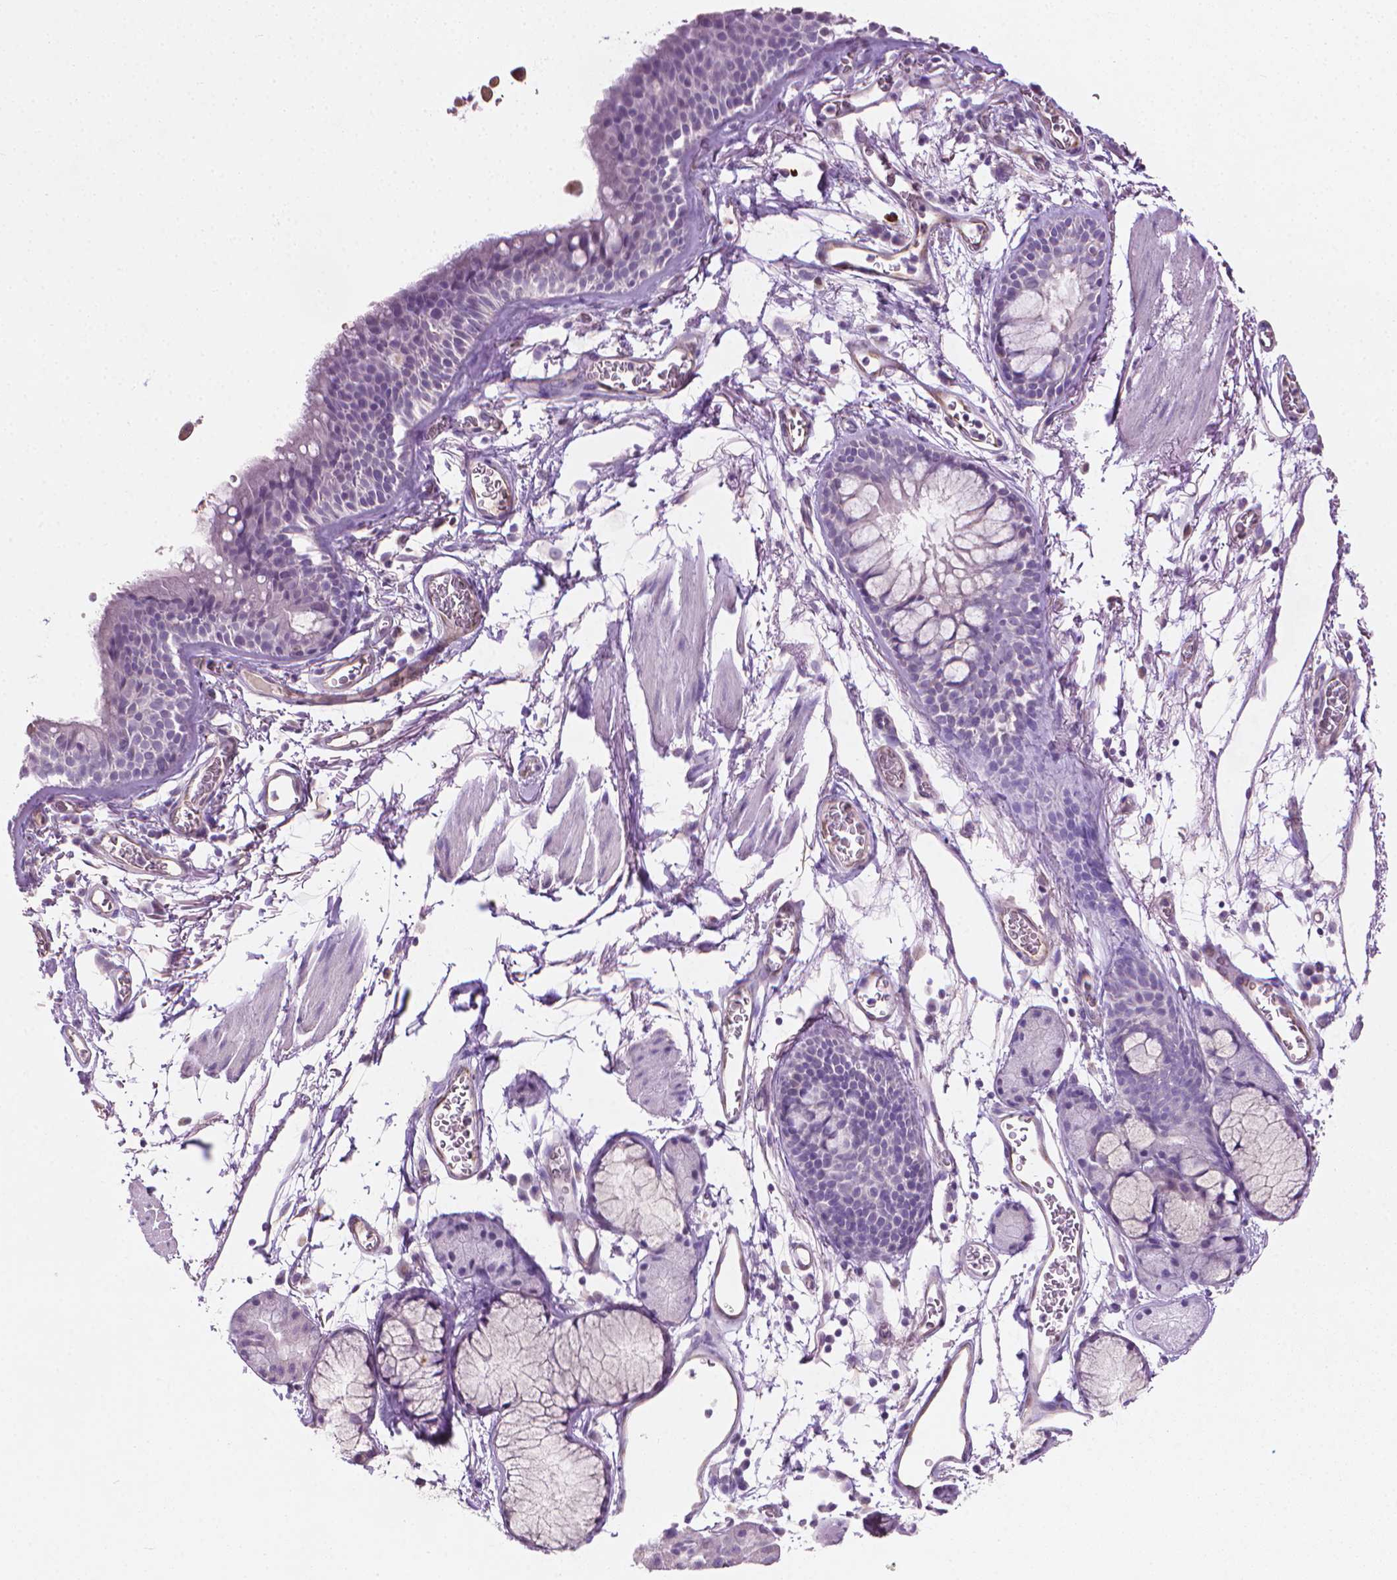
{"staining": {"intensity": "negative", "quantity": "none", "location": "none"}, "tissue": "bronchus", "cell_type": "Respiratory epithelial cells", "image_type": "normal", "snomed": [{"axis": "morphology", "description": "Normal tissue, NOS"}, {"axis": "topography", "description": "Cartilage tissue"}, {"axis": "topography", "description": "Bronchus"}], "caption": "A high-resolution micrograph shows immunohistochemistry staining of unremarkable bronchus, which exhibits no significant positivity in respiratory epithelial cells.", "gene": "KRT73", "patient": {"sex": "female", "age": 79}}